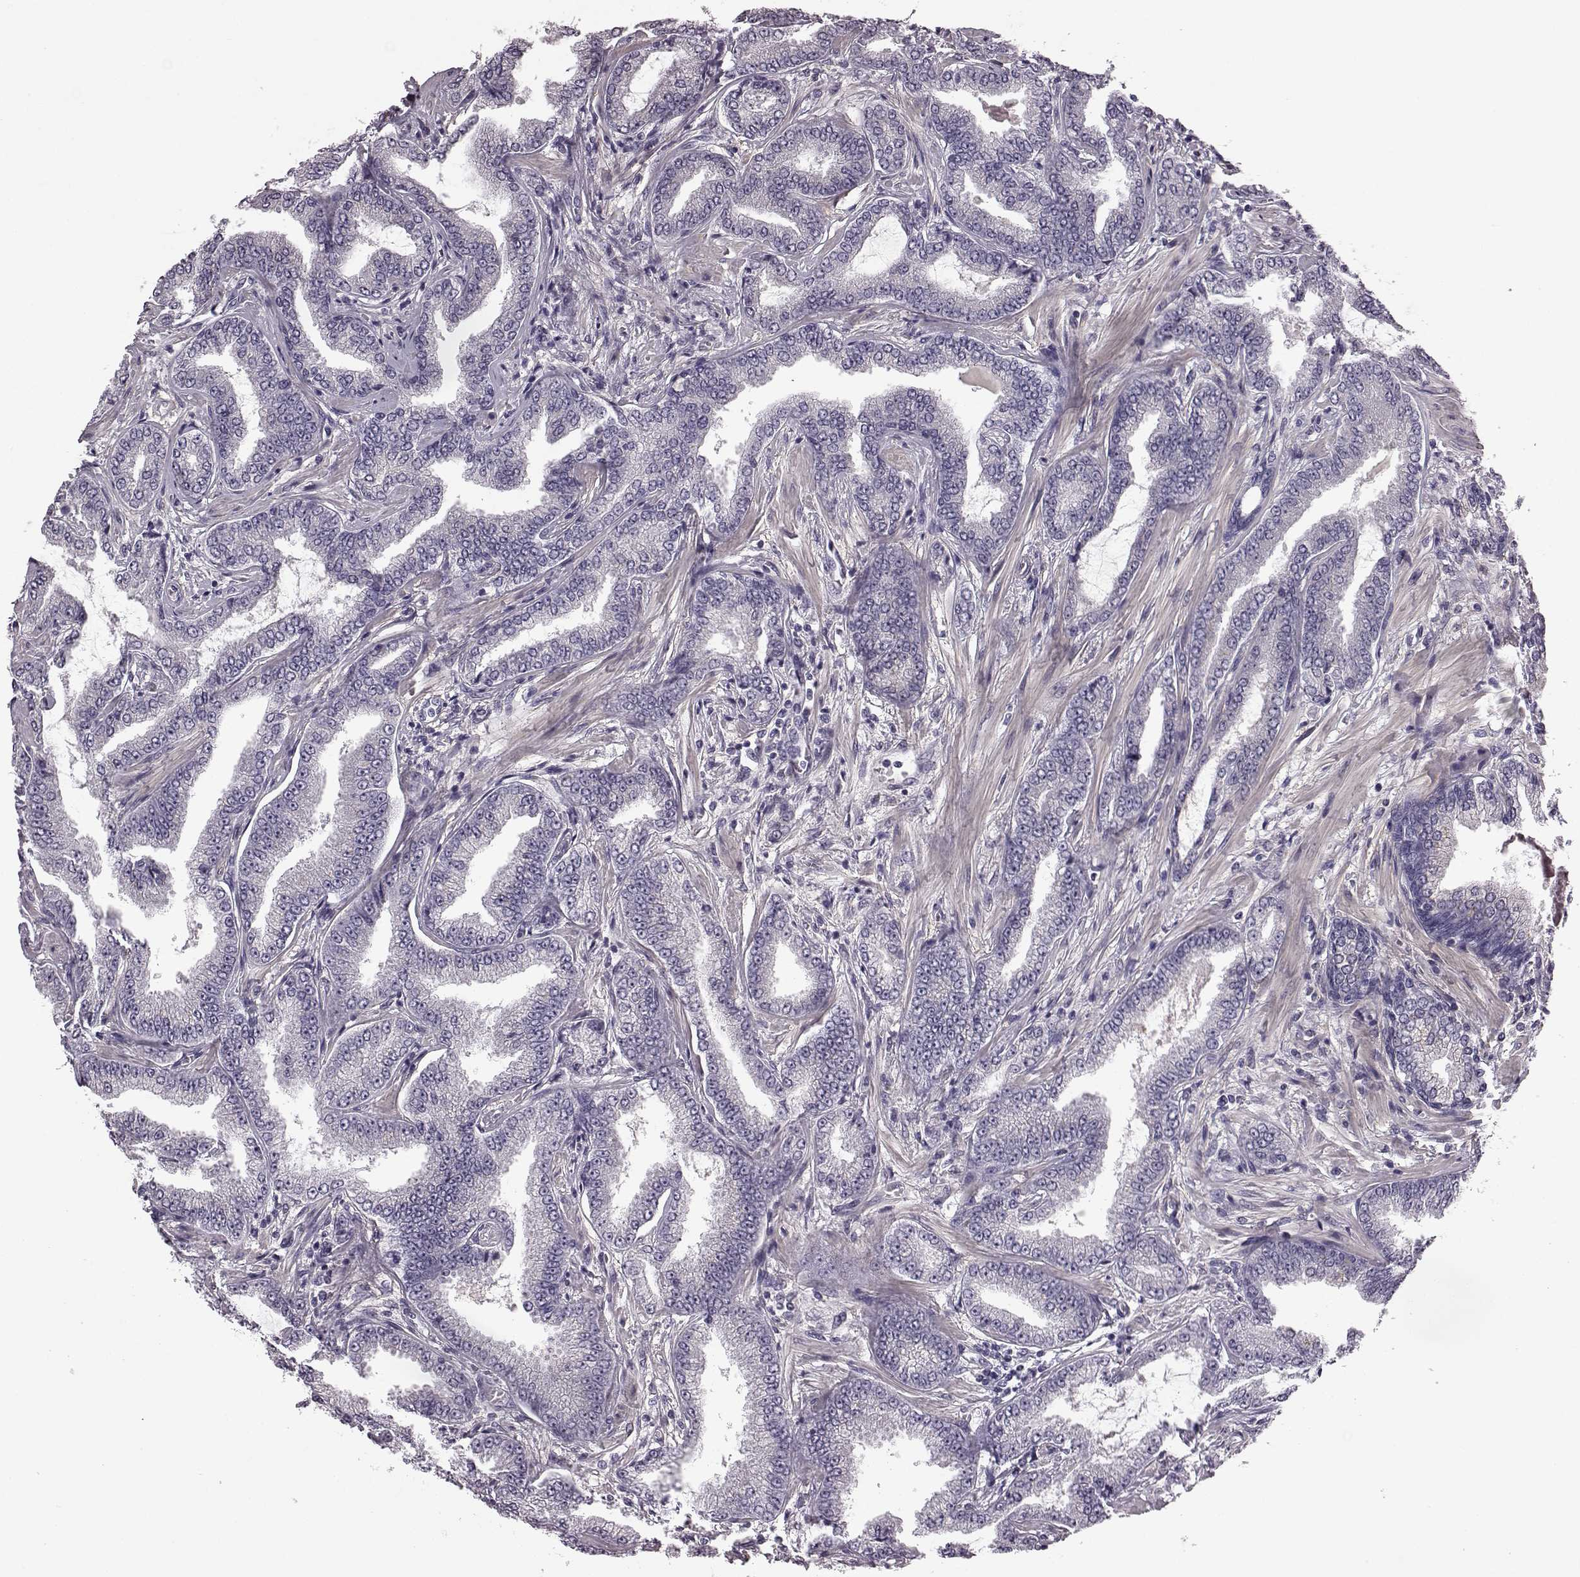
{"staining": {"intensity": "negative", "quantity": "none", "location": "none"}, "tissue": "prostate cancer", "cell_type": "Tumor cells", "image_type": "cancer", "snomed": [{"axis": "morphology", "description": "Adenocarcinoma, Low grade"}, {"axis": "topography", "description": "Prostate"}], "caption": "High magnification brightfield microscopy of prostate low-grade adenocarcinoma stained with DAB (3,3'-diaminobenzidine) (brown) and counterstained with hematoxylin (blue): tumor cells show no significant expression.", "gene": "GRK1", "patient": {"sex": "male", "age": 55}}